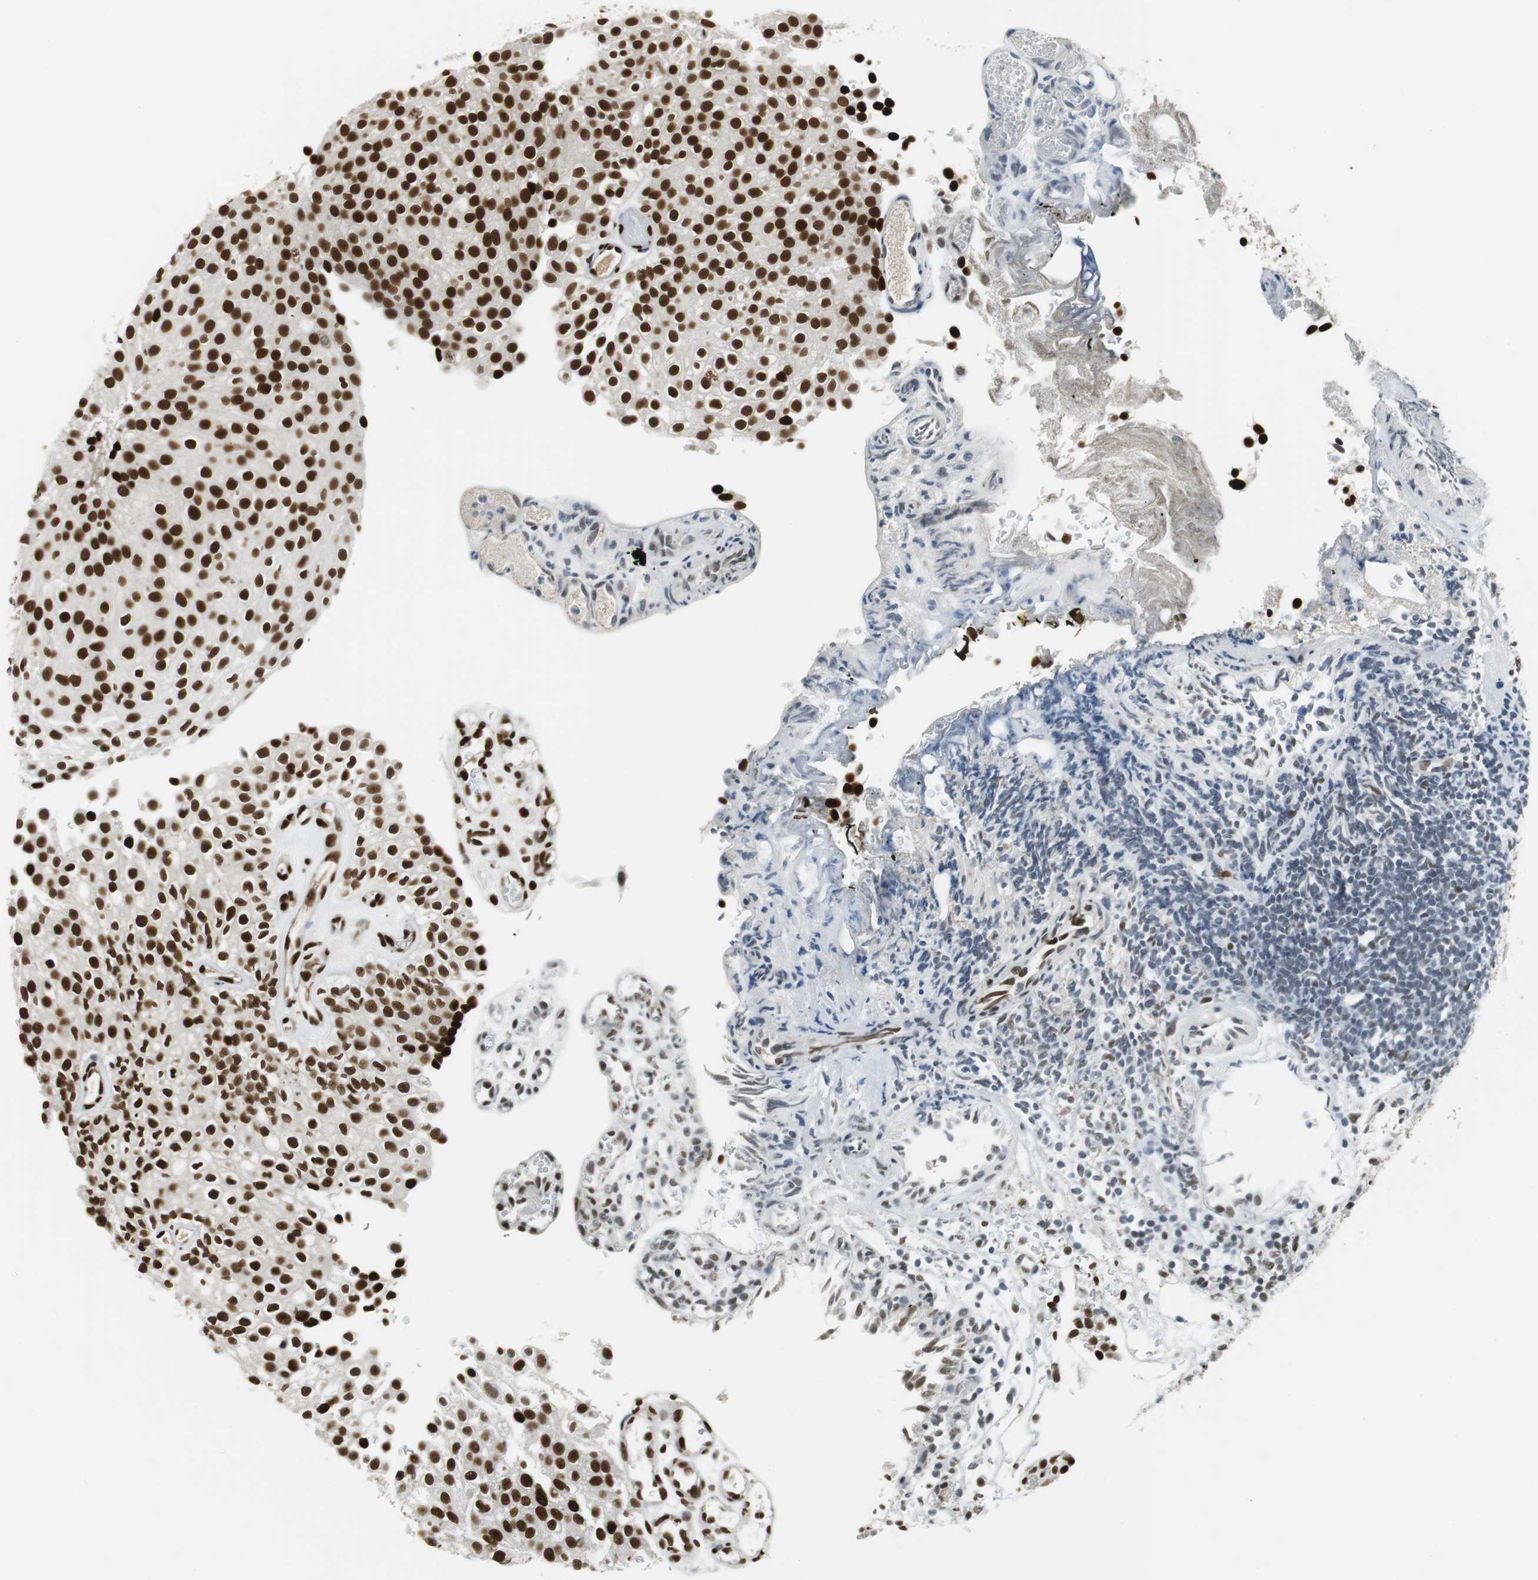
{"staining": {"intensity": "strong", "quantity": ">75%", "location": "nuclear"}, "tissue": "urothelial cancer", "cell_type": "Tumor cells", "image_type": "cancer", "snomed": [{"axis": "morphology", "description": "Urothelial carcinoma, Low grade"}, {"axis": "topography", "description": "Urinary bladder"}], "caption": "Urothelial carcinoma (low-grade) stained for a protein reveals strong nuclear positivity in tumor cells.", "gene": "PRKDC", "patient": {"sex": "male", "age": 78}}